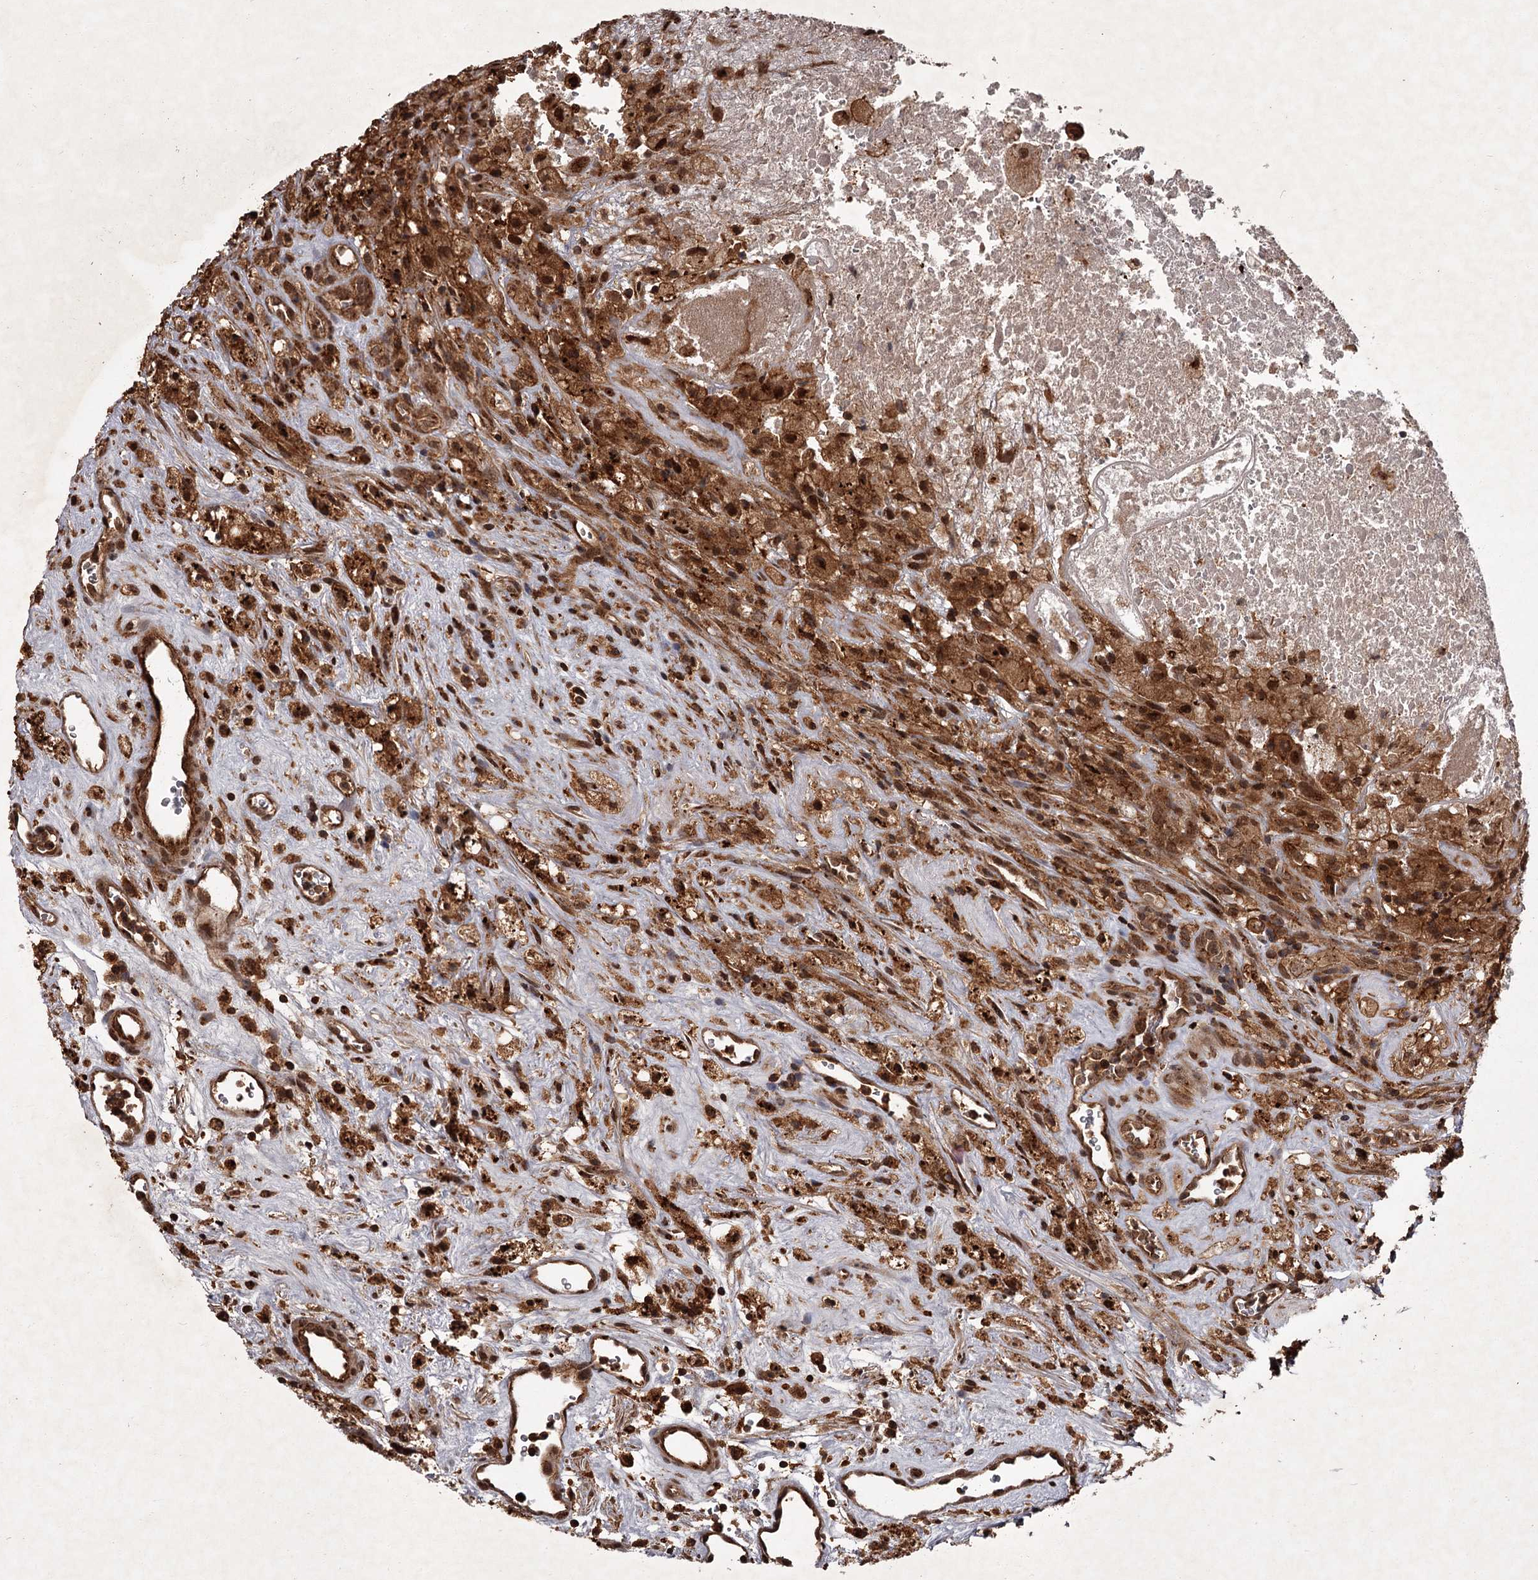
{"staining": {"intensity": "moderate", "quantity": ">75%", "location": "cytoplasmic/membranous,nuclear"}, "tissue": "glioma", "cell_type": "Tumor cells", "image_type": "cancer", "snomed": [{"axis": "morphology", "description": "Glioma, malignant, High grade"}, {"axis": "topography", "description": "Brain"}], "caption": "Immunohistochemistry (IHC) of human glioma reveals medium levels of moderate cytoplasmic/membranous and nuclear staining in about >75% of tumor cells. The staining was performed using DAB (3,3'-diaminobenzidine), with brown indicating positive protein expression. Nuclei are stained blue with hematoxylin.", "gene": "TBC1D23", "patient": {"sex": "male", "age": 76}}